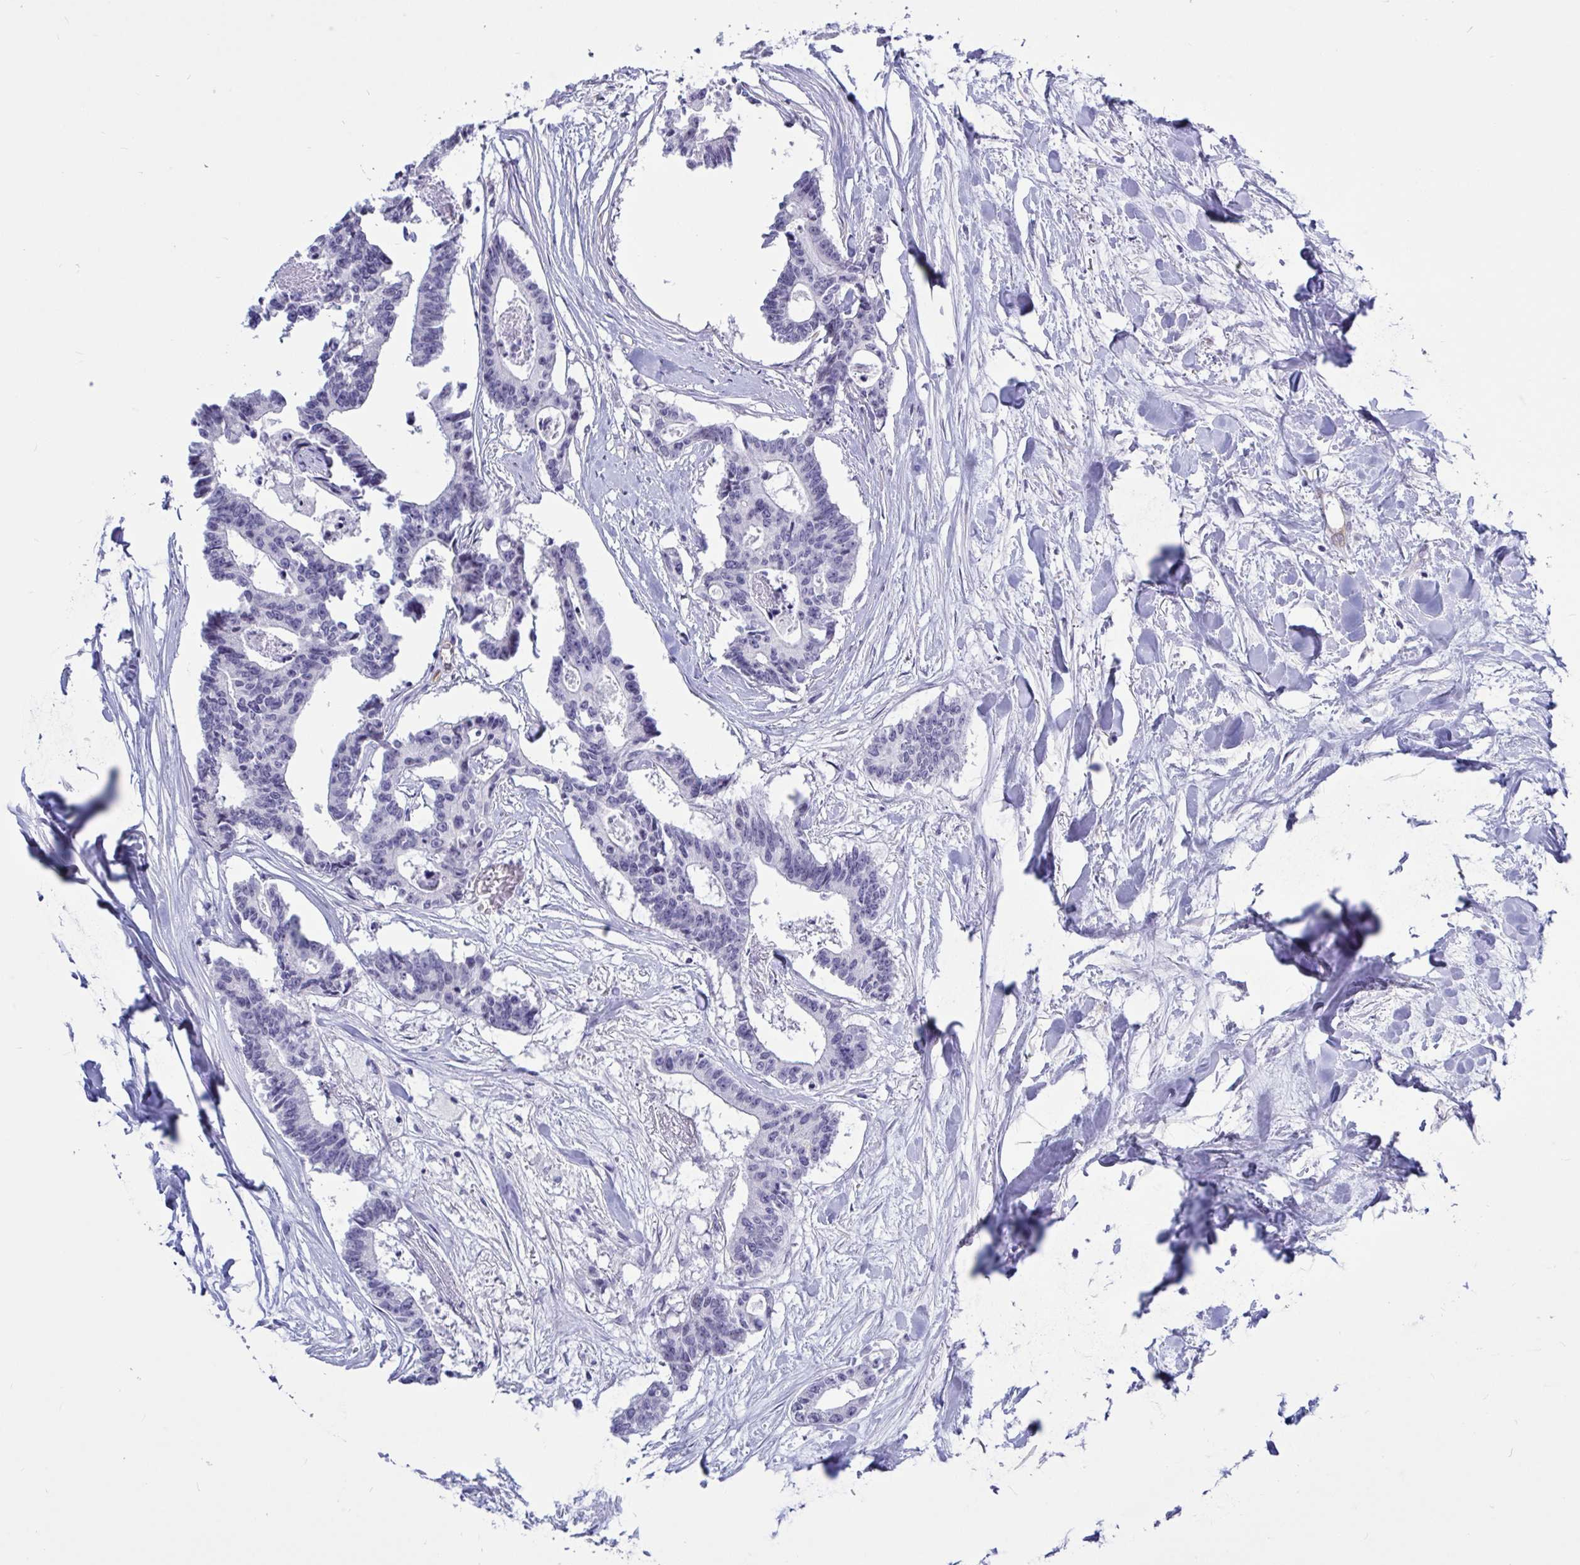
{"staining": {"intensity": "negative", "quantity": "none", "location": "none"}, "tissue": "colorectal cancer", "cell_type": "Tumor cells", "image_type": "cancer", "snomed": [{"axis": "morphology", "description": "Adenocarcinoma, NOS"}, {"axis": "topography", "description": "Rectum"}], "caption": "The photomicrograph reveals no staining of tumor cells in colorectal adenocarcinoma.", "gene": "EML1", "patient": {"sex": "male", "age": 57}}